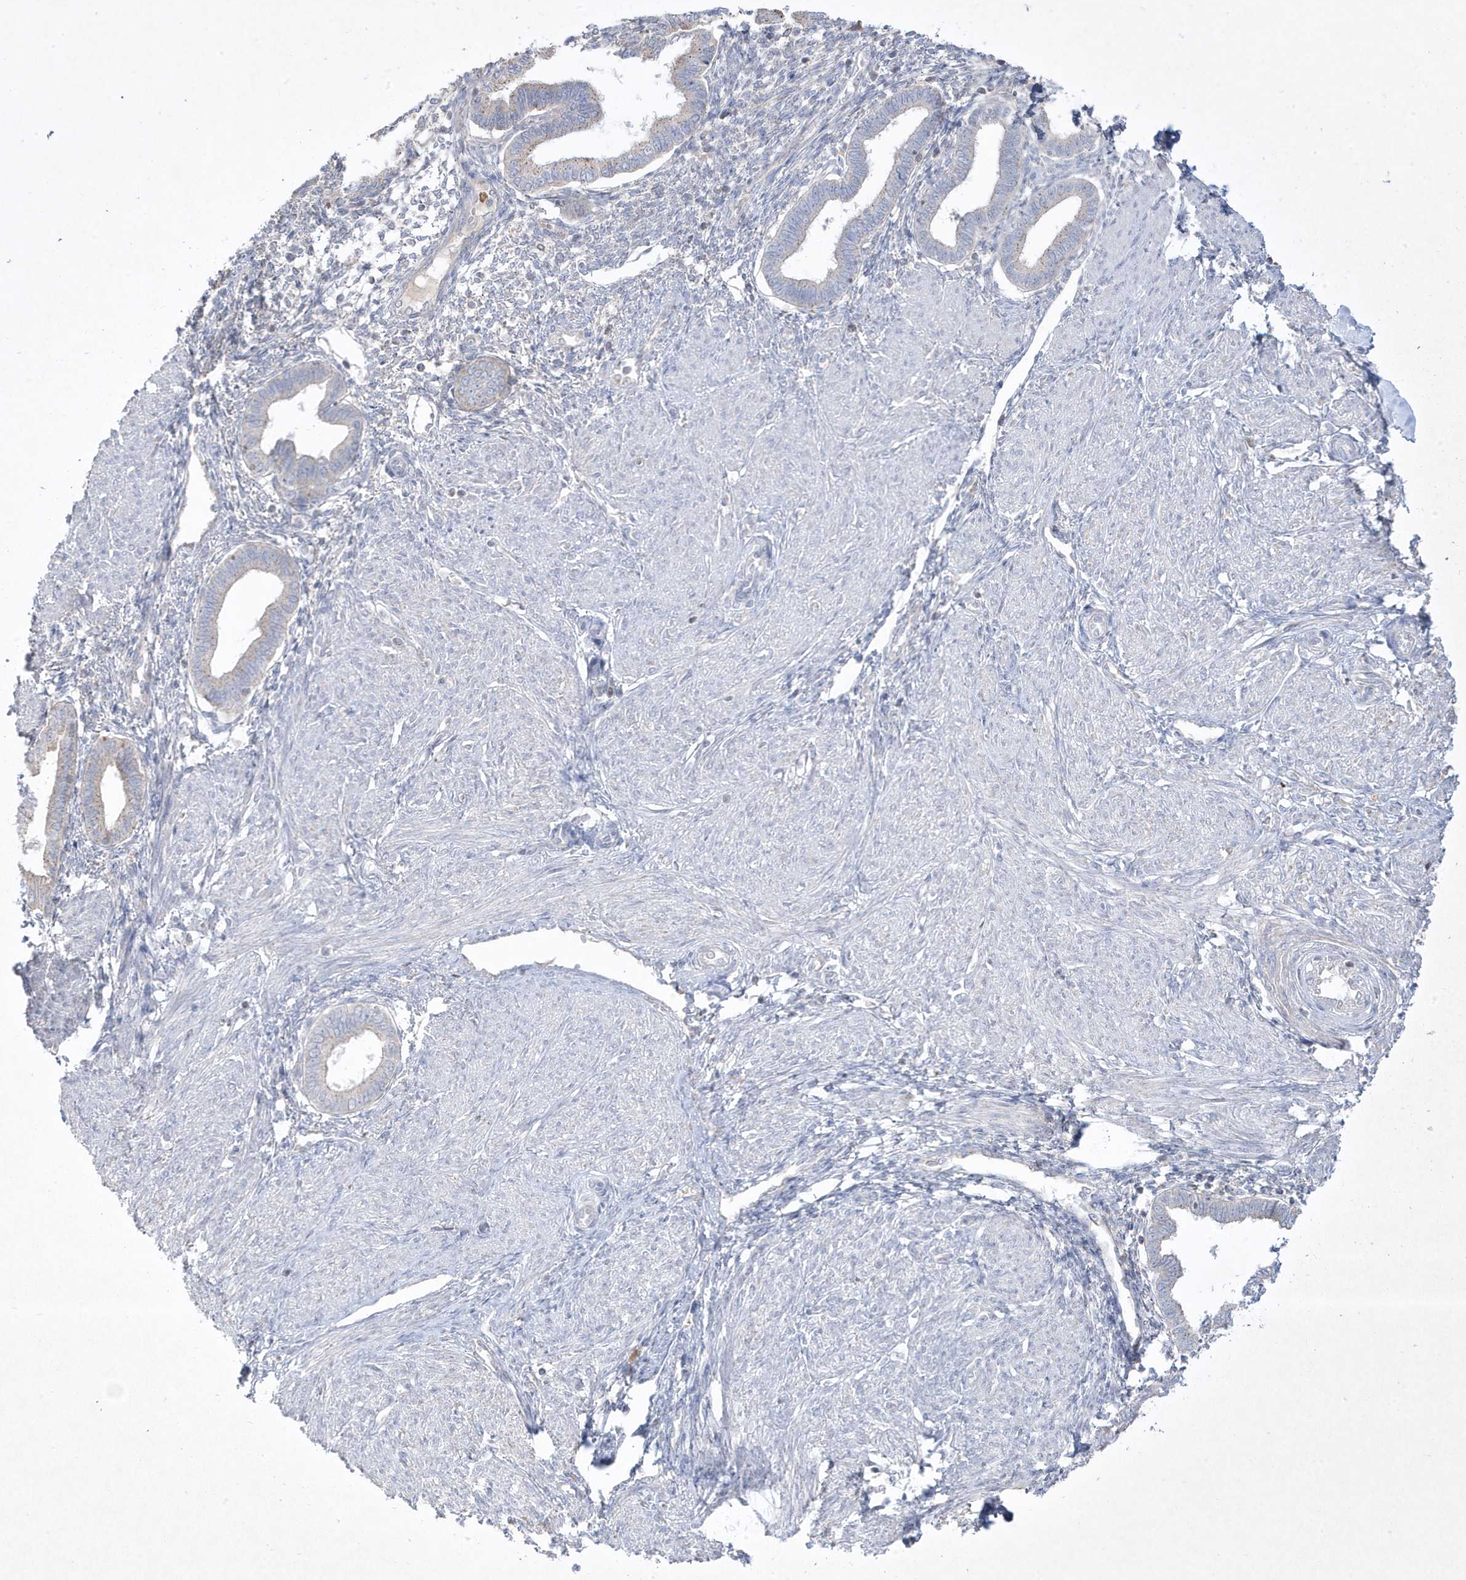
{"staining": {"intensity": "moderate", "quantity": "<25%", "location": "cytoplasmic/membranous"}, "tissue": "endometrium", "cell_type": "Cells in endometrial stroma", "image_type": "normal", "snomed": [{"axis": "morphology", "description": "Normal tissue, NOS"}, {"axis": "topography", "description": "Endometrium"}], "caption": "Protein analysis of unremarkable endometrium reveals moderate cytoplasmic/membranous staining in about <25% of cells in endometrial stroma. The protein of interest is shown in brown color, while the nuclei are stained blue.", "gene": "ADAMTSL3", "patient": {"sex": "female", "age": 53}}